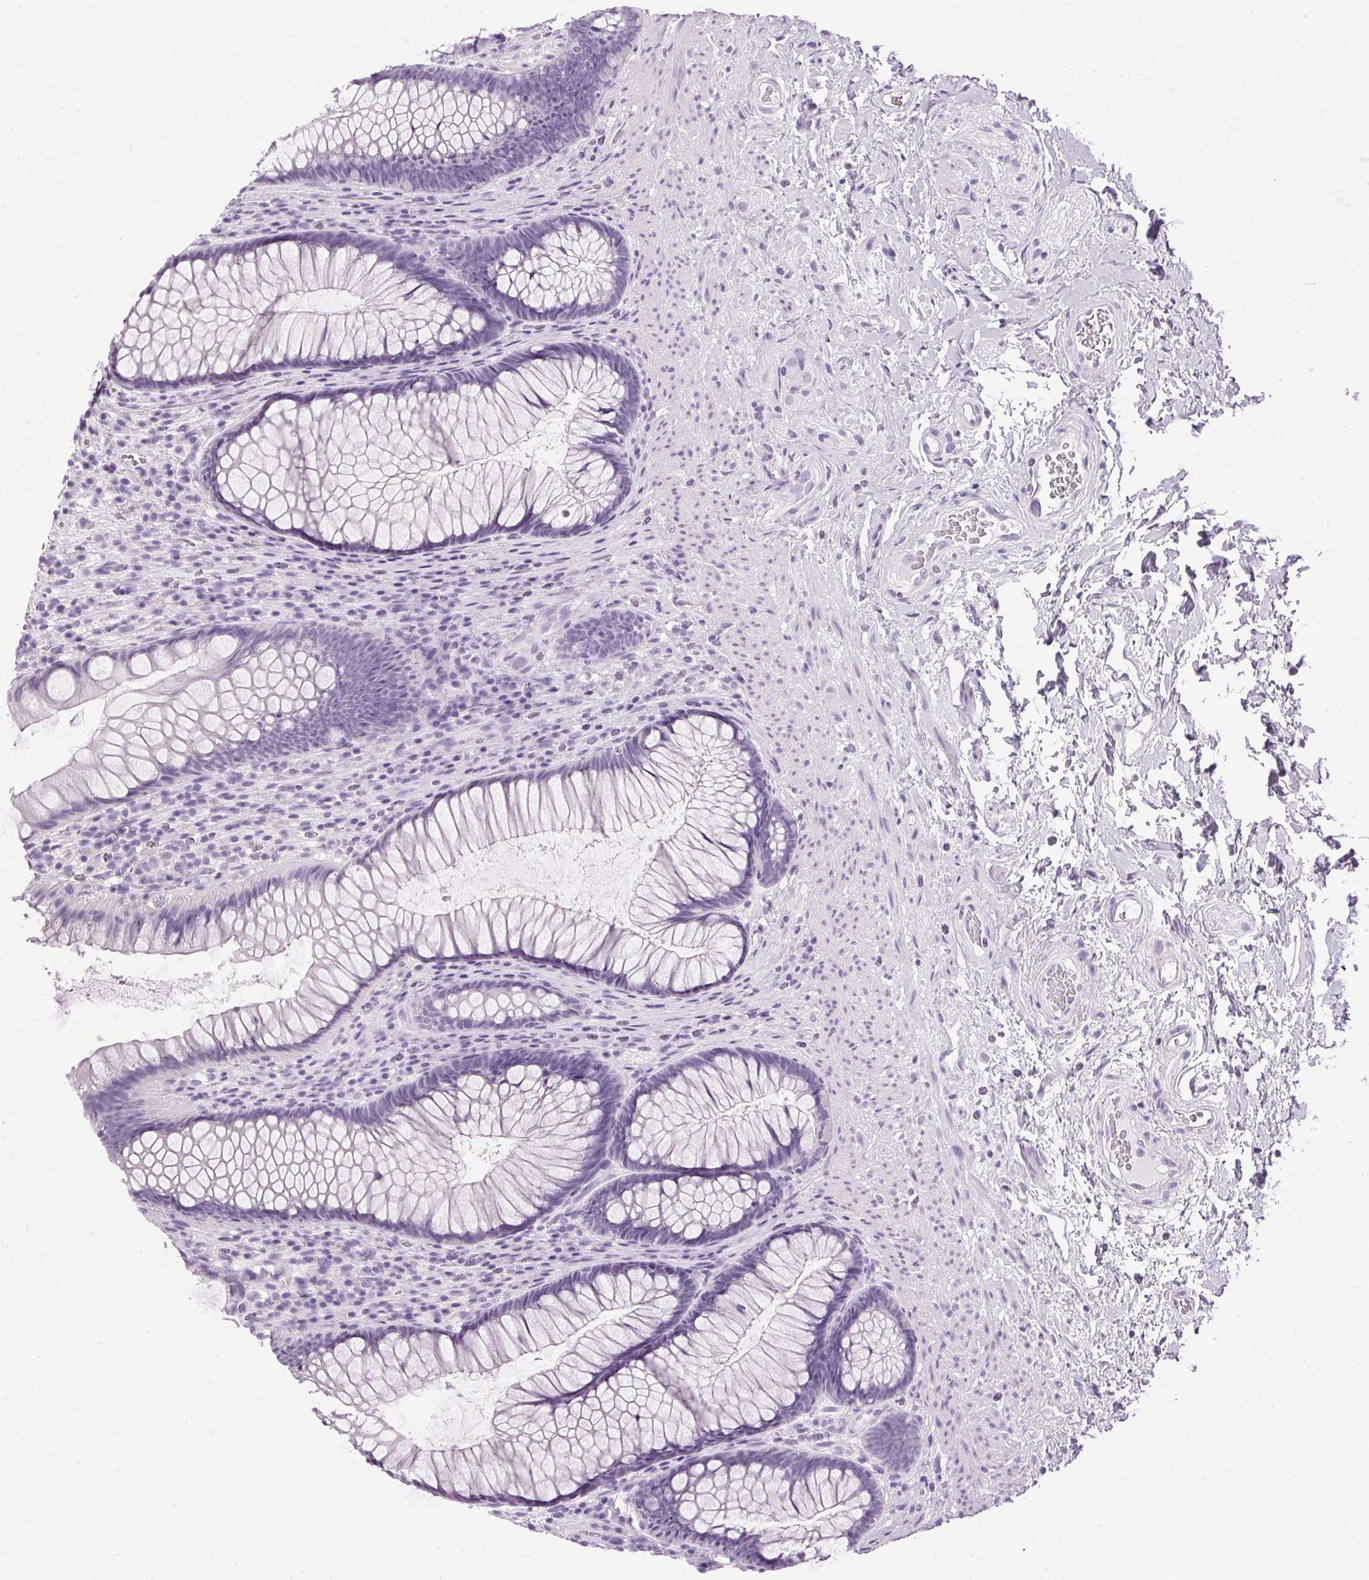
{"staining": {"intensity": "negative", "quantity": "none", "location": "none"}, "tissue": "rectum", "cell_type": "Glandular cells", "image_type": "normal", "snomed": [{"axis": "morphology", "description": "Normal tissue, NOS"}, {"axis": "topography", "description": "Smooth muscle"}, {"axis": "topography", "description": "Rectum"}], "caption": "A histopathology image of rectum stained for a protein displays no brown staining in glandular cells. Brightfield microscopy of IHC stained with DAB (3,3'-diaminobenzidine) (brown) and hematoxylin (blue), captured at high magnification.", "gene": "SP7", "patient": {"sex": "male", "age": 53}}